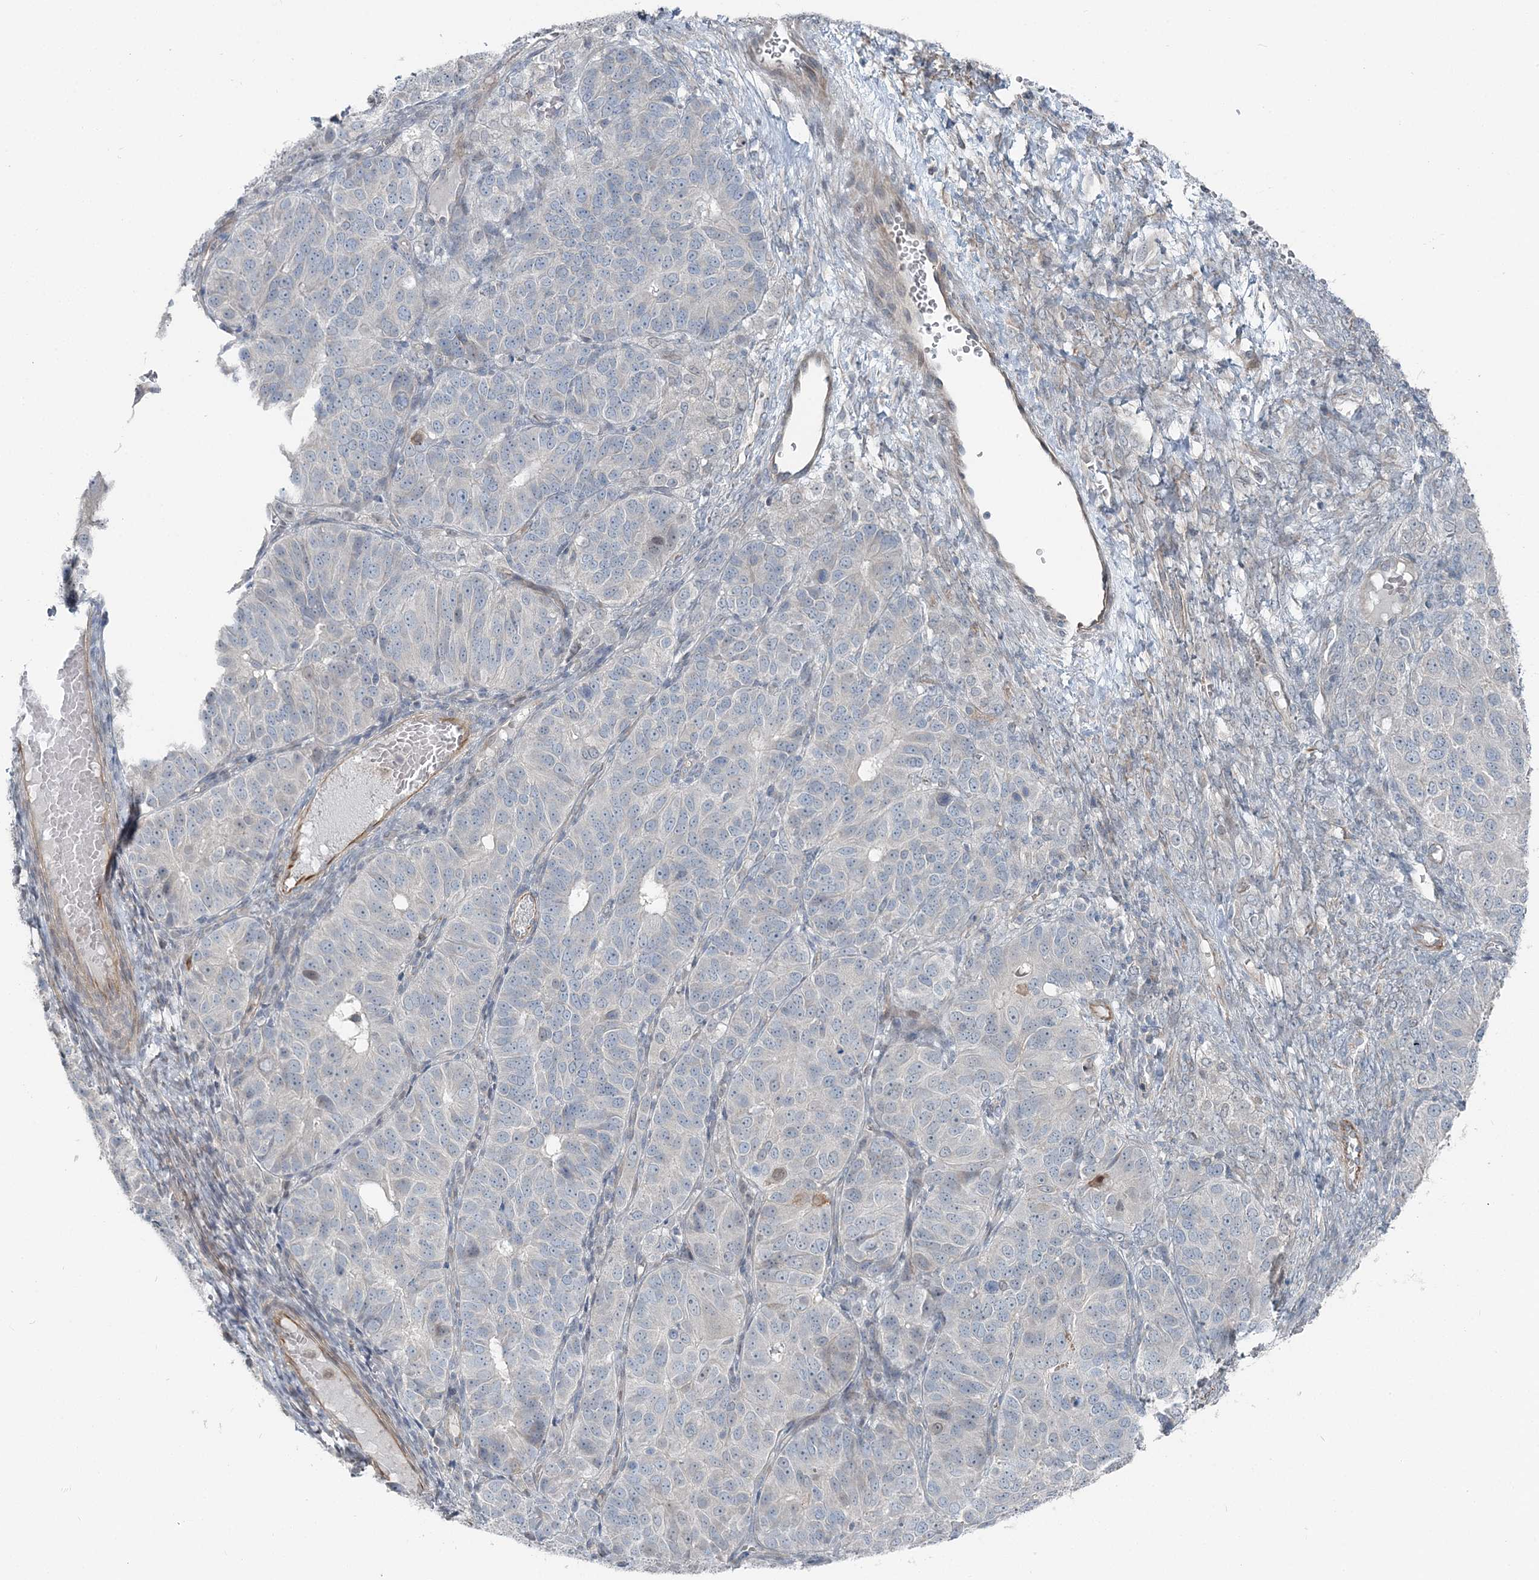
{"staining": {"intensity": "negative", "quantity": "none", "location": "none"}, "tissue": "ovarian cancer", "cell_type": "Tumor cells", "image_type": "cancer", "snomed": [{"axis": "morphology", "description": "Carcinoma, endometroid"}, {"axis": "topography", "description": "Ovary"}], "caption": "Immunohistochemistry (IHC) photomicrograph of neoplastic tissue: human ovarian cancer stained with DAB (3,3'-diaminobenzidine) exhibits no significant protein staining in tumor cells.", "gene": "FBXL17", "patient": {"sex": "female", "age": 51}}